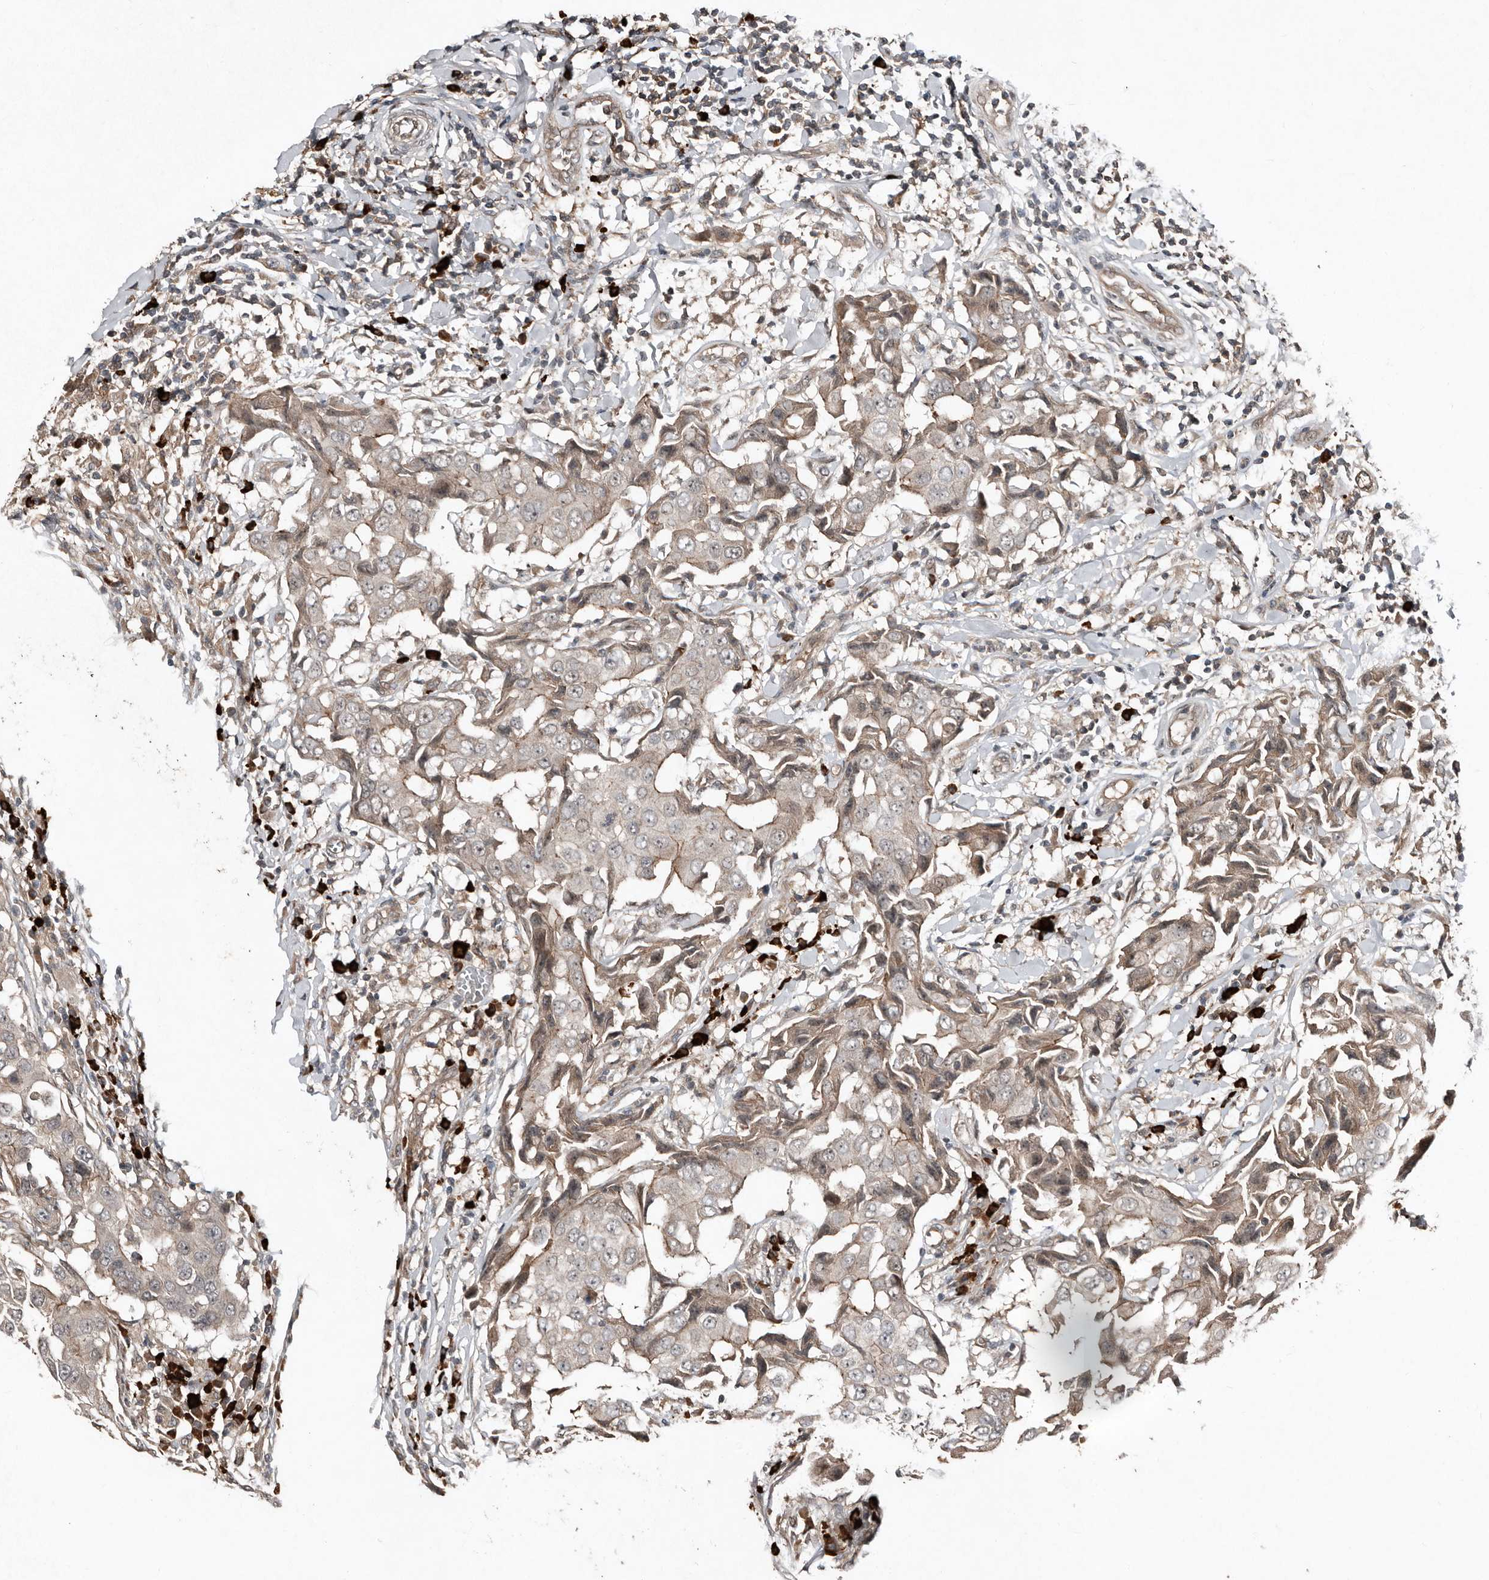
{"staining": {"intensity": "weak", "quantity": "<25%", "location": "cytoplasmic/membranous"}, "tissue": "breast cancer", "cell_type": "Tumor cells", "image_type": "cancer", "snomed": [{"axis": "morphology", "description": "Duct carcinoma"}, {"axis": "topography", "description": "Breast"}], "caption": "Breast intraductal carcinoma stained for a protein using immunohistochemistry (IHC) demonstrates no expression tumor cells.", "gene": "TEAD3", "patient": {"sex": "female", "age": 27}}